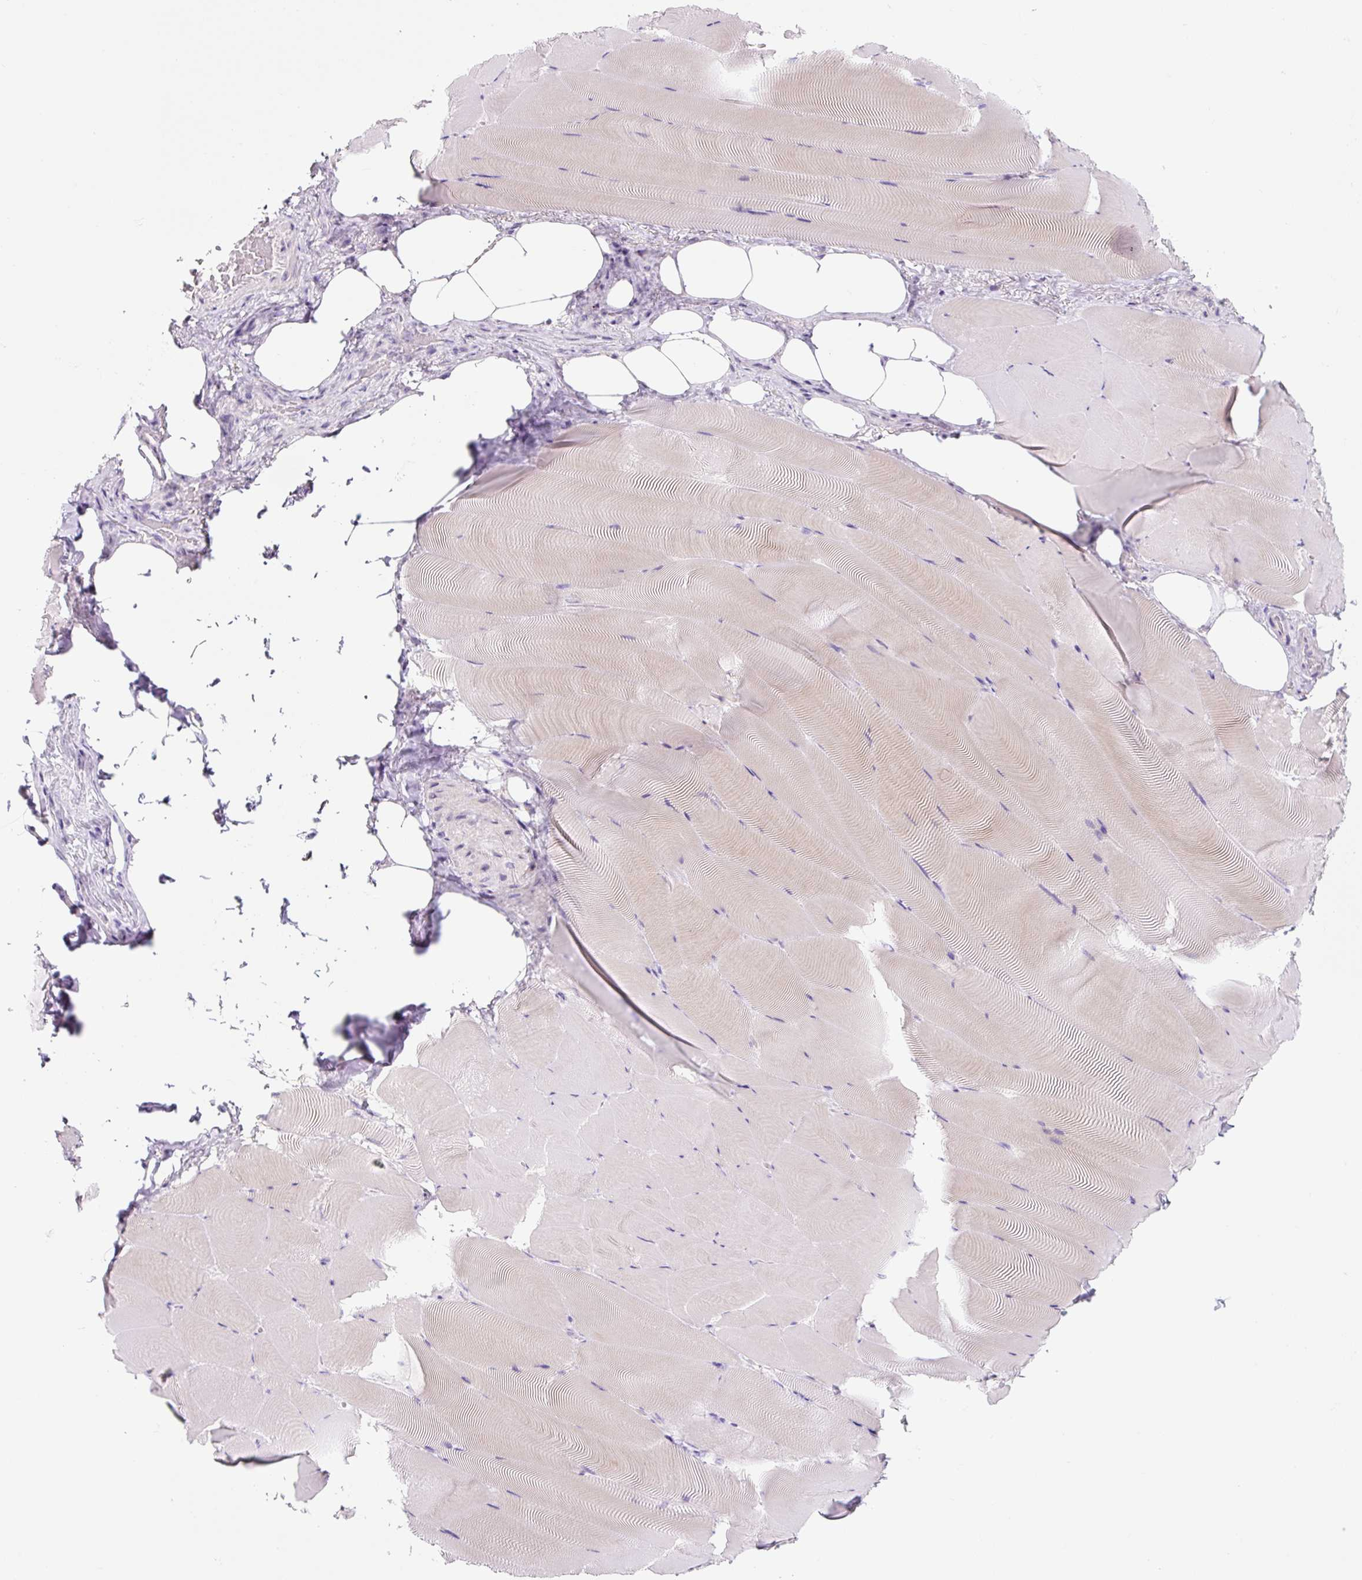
{"staining": {"intensity": "weak", "quantity": "<25%", "location": "cytoplasmic/membranous"}, "tissue": "skeletal muscle", "cell_type": "Myocytes", "image_type": "normal", "snomed": [{"axis": "morphology", "description": "Normal tissue, NOS"}, {"axis": "topography", "description": "Skeletal muscle"}], "caption": "IHC micrograph of unremarkable skeletal muscle: human skeletal muscle stained with DAB (3,3'-diaminobenzidine) displays no significant protein positivity in myocytes.", "gene": "RNF212B", "patient": {"sex": "female", "age": 64}}